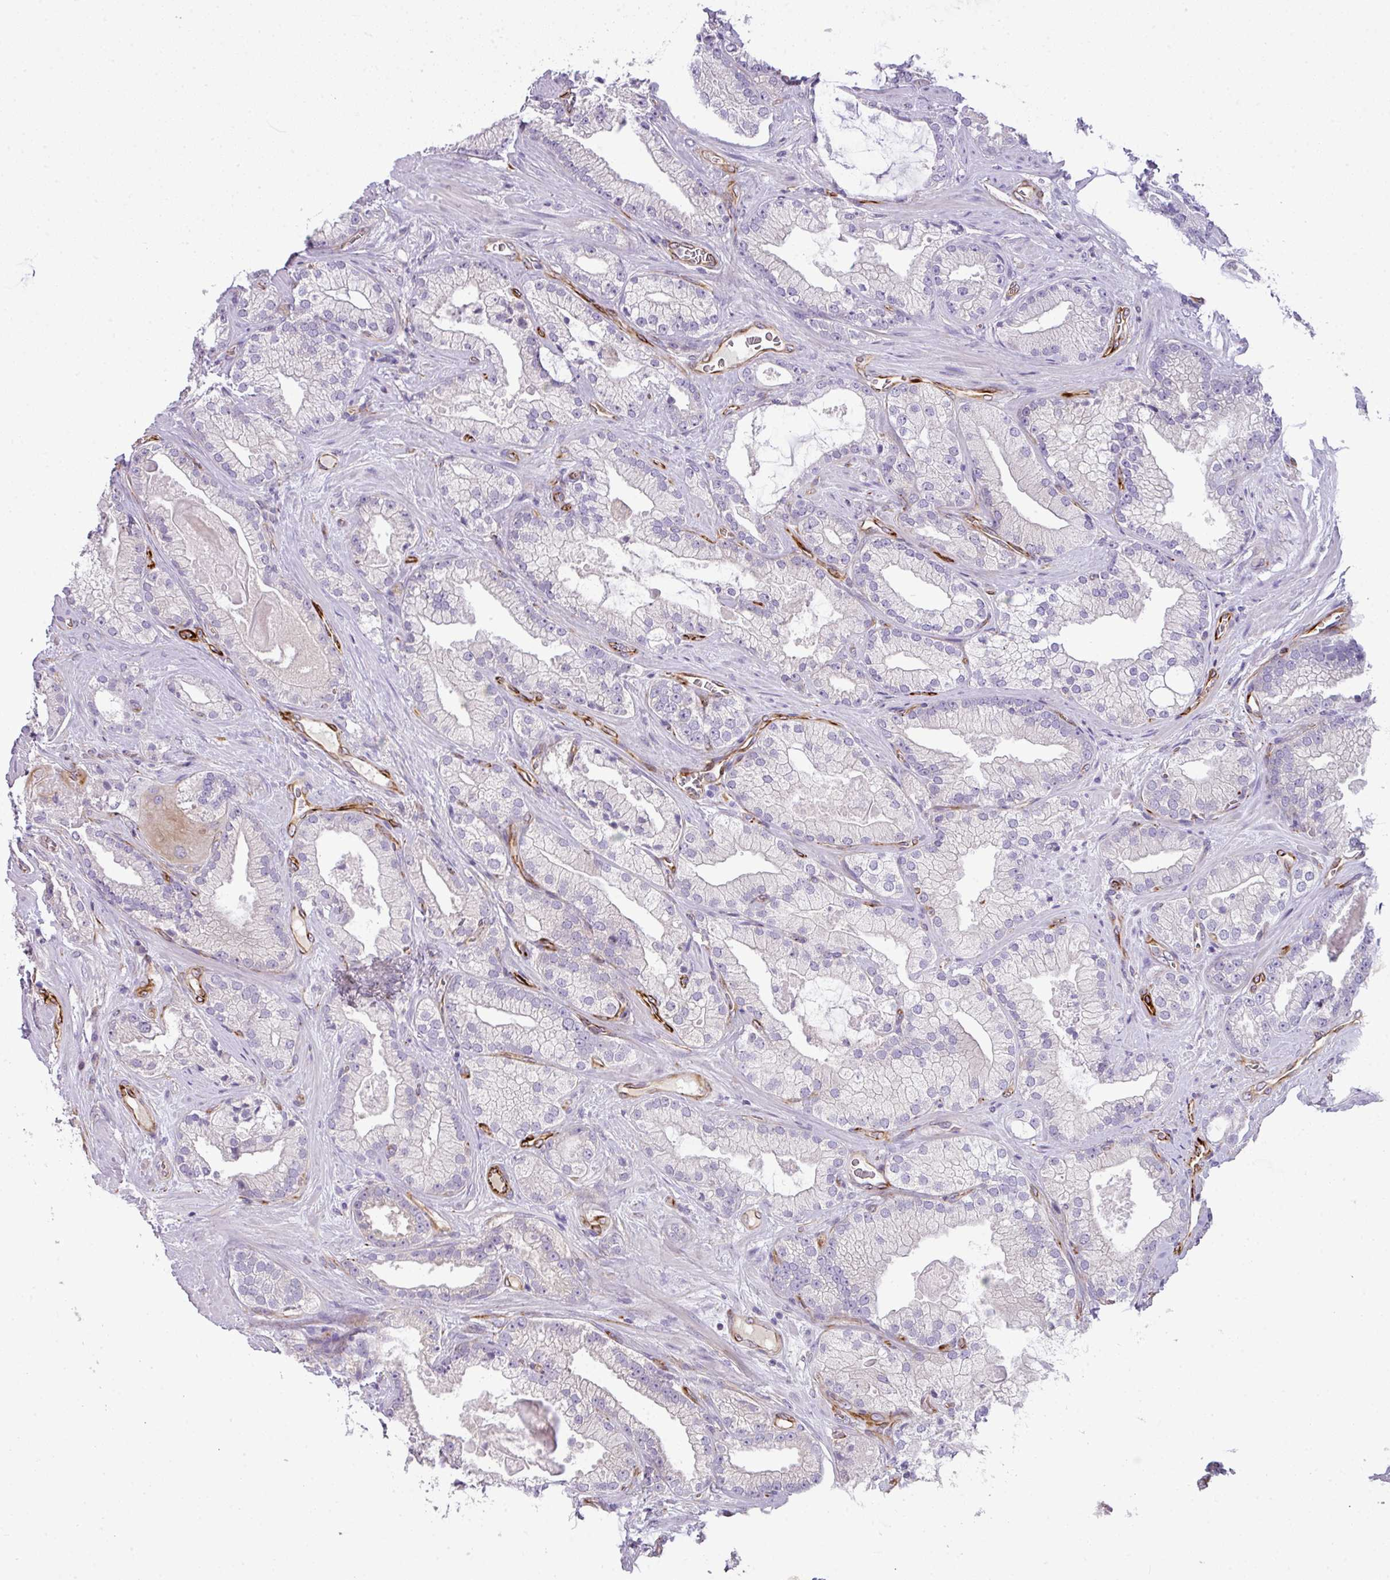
{"staining": {"intensity": "negative", "quantity": "none", "location": "none"}, "tissue": "prostate cancer", "cell_type": "Tumor cells", "image_type": "cancer", "snomed": [{"axis": "morphology", "description": "Adenocarcinoma, High grade"}, {"axis": "topography", "description": "Prostate"}], "caption": "Human adenocarcinoma (high-grade) (prostate) stained for a protein using immunohistochemistry (IHC) reveals no positivity in tumor cells.", "gene": "ENSG00000273748", "patient": {"sex": "male", "age": 68}}